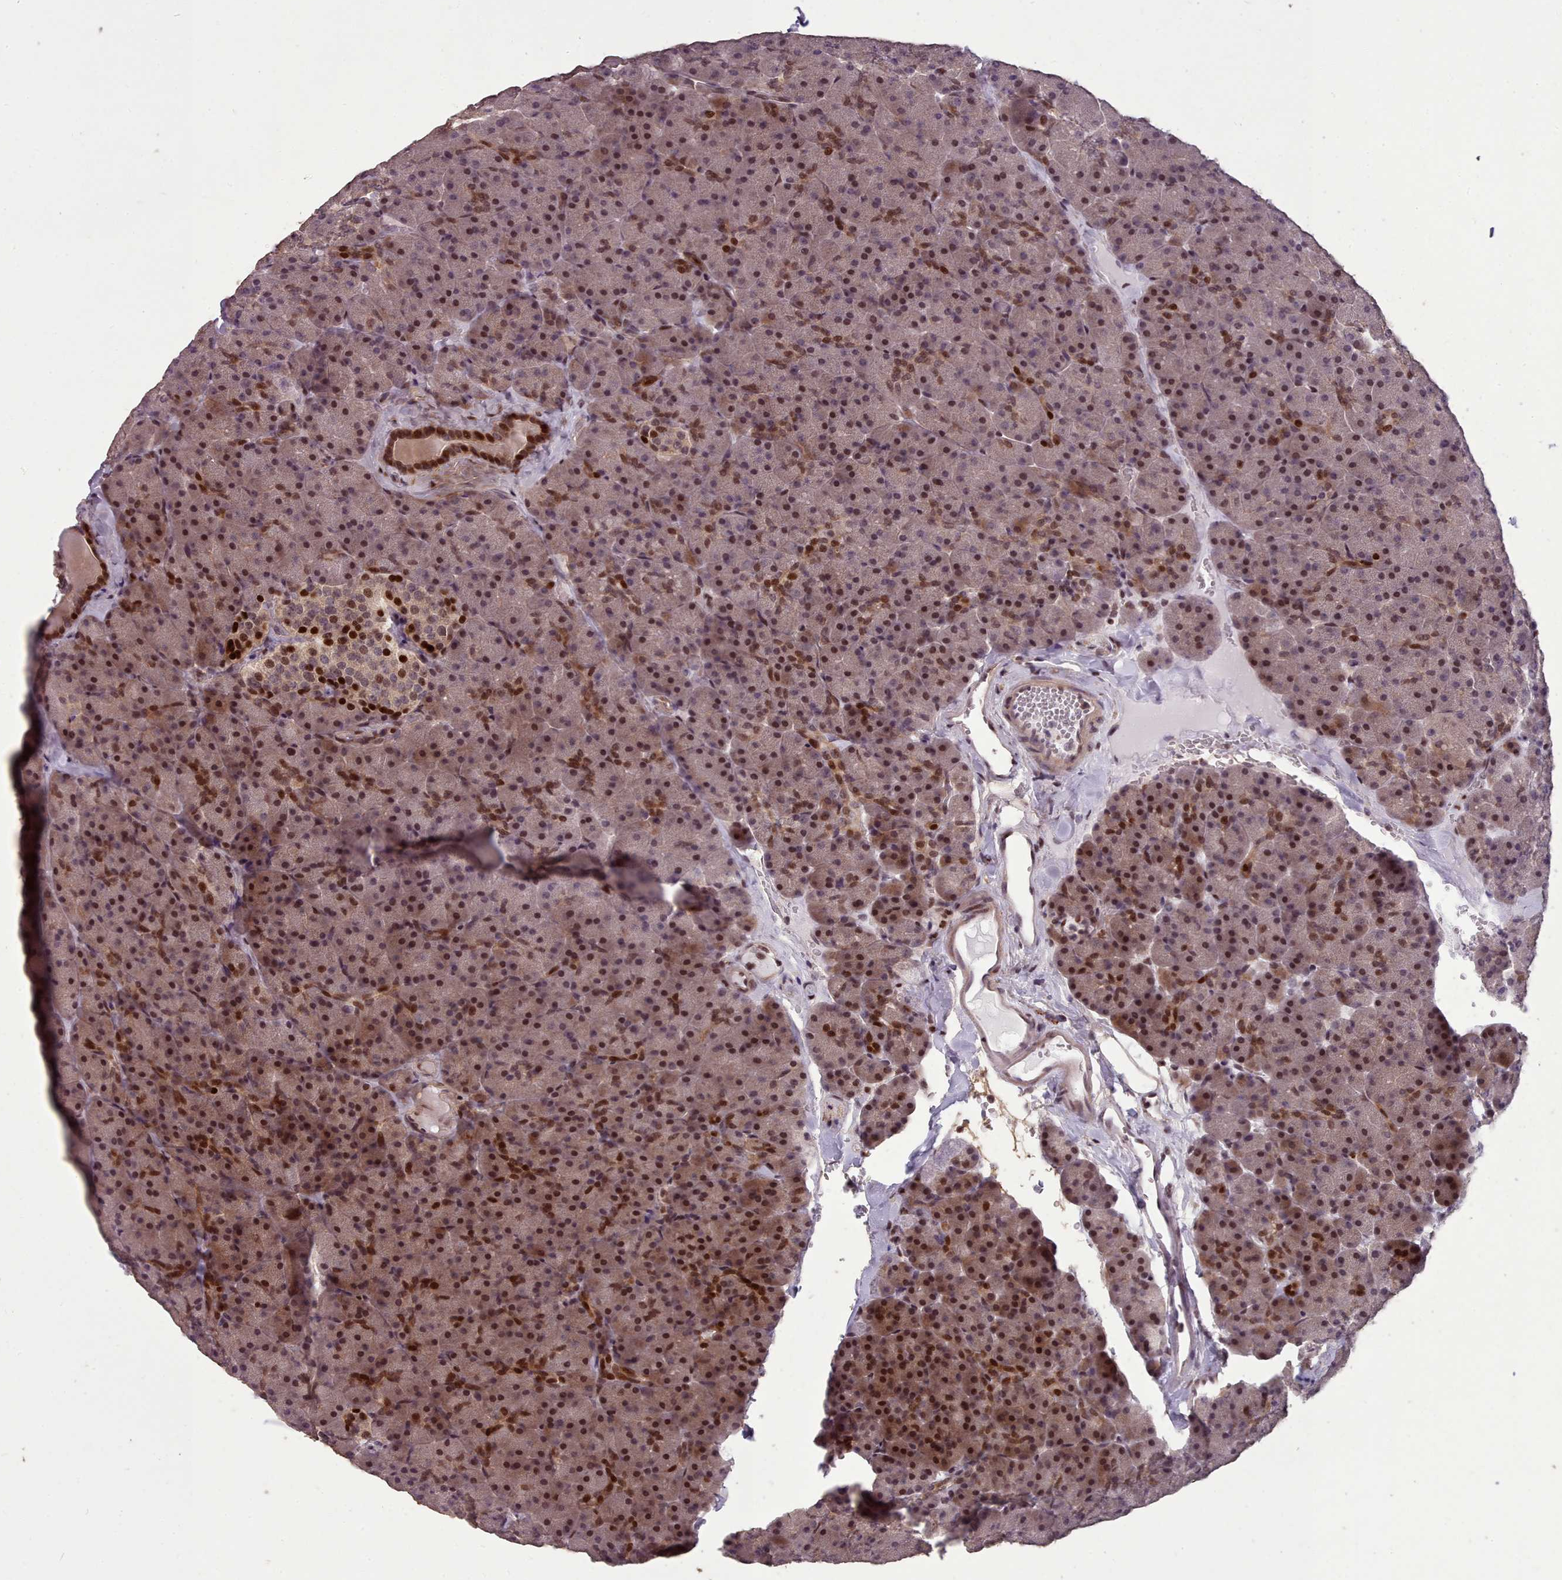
{"staining": {"intensity": "moderate", "quantity": ">75%", "location": "cytoplasmic/membranous,nuclear"}, "tissue": "pancreas", "cell_type": "Exocrine glandular cells", "image_type": "normal", "snomed": [{"axis": "morphology", "description": "Normal tissue, NOS"}, {"axis": "topography", "description": "Pancreas"}], "caption": "Pancreas stained with DAB (3,3'-diaminobenzidine) immunohistochemistry (IHC) exhibits medium levels of moderate cytoplasmic/membranous,nuclear positivity in about >75% of exocrine glandular cells. (DAB IHC with brightfield microscopy, high magnification).", "gene": "ENSA", "patient": {"sex": "male", "age": 36}}